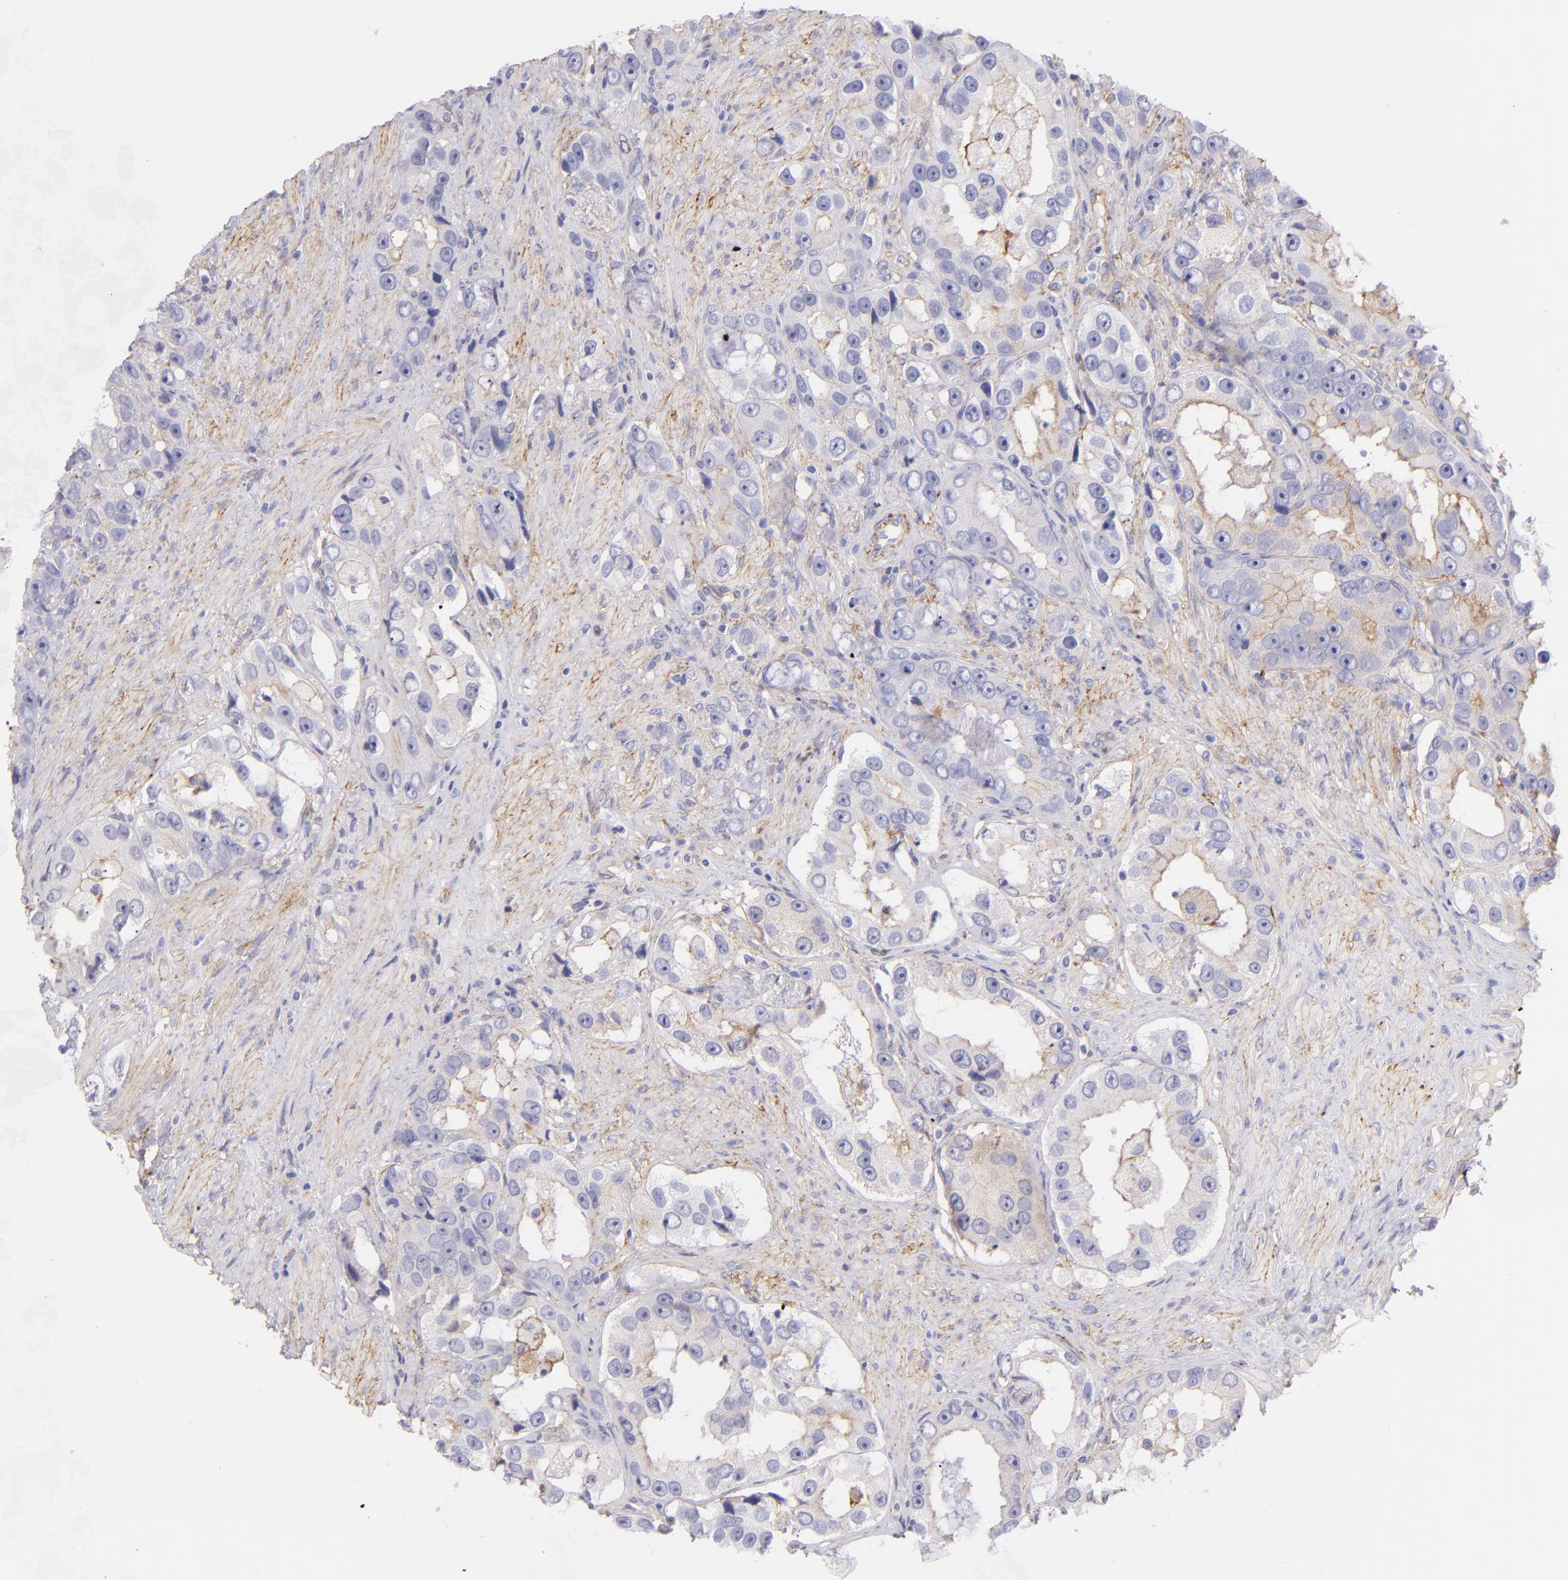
{"staining": {"intensity": "negative", "quantity": "none", "location": "none"}, "tissue": "prostate cancer", "cell_type": "Tumor cells", "image_type": "cancer", "snomed": [{"axis": "morphology", "description": "Adenocarcinoma, High grade"}, {"axis": "topography", "description": "Prostate"}], "caption": "Tumor cells are negative for protein expression in human prostate cancer (adenocarcinoma (high-grade)).", "gene": "CD81", "patient": {"sex": "male", "age": 63}}